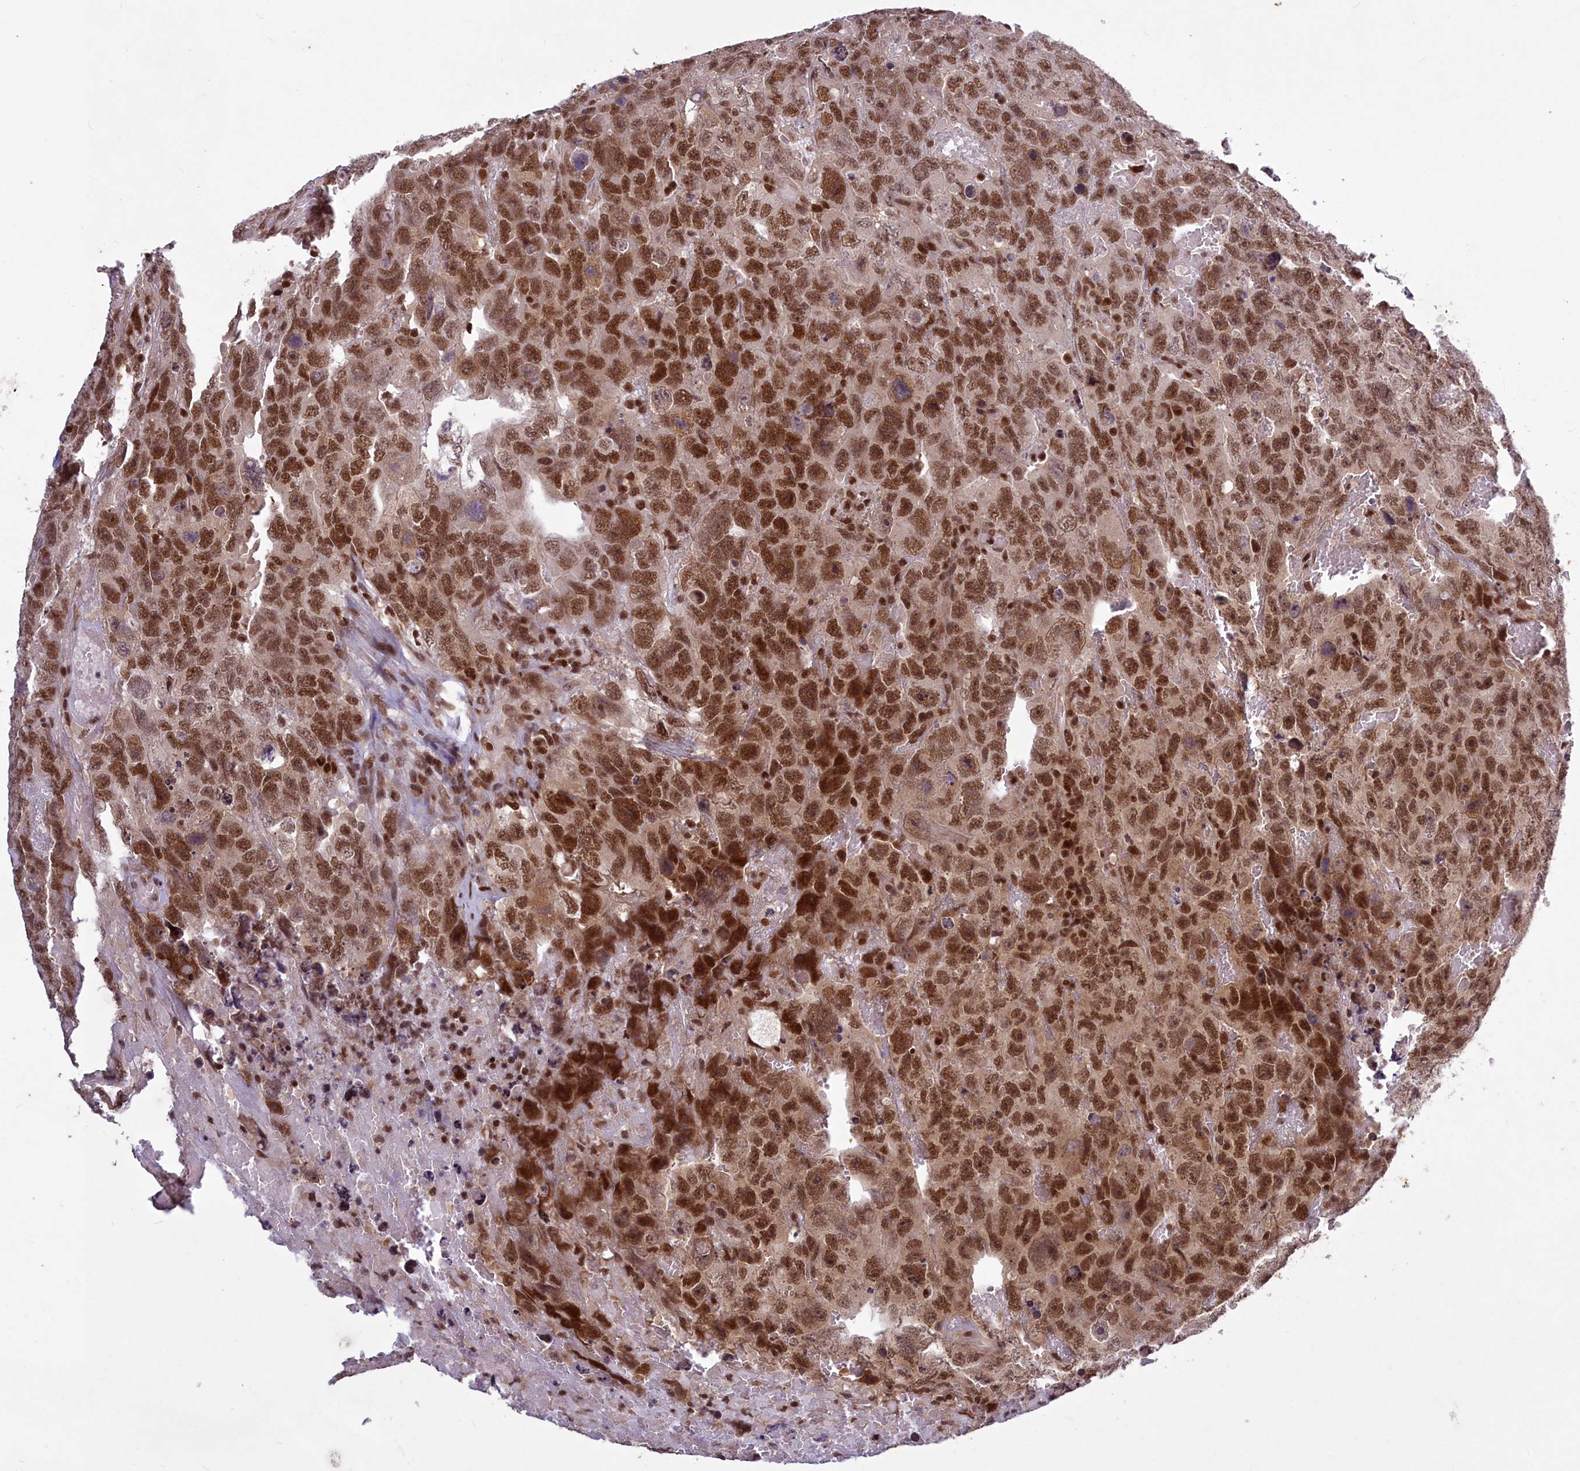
{"staining": {"intensity": "moderate", "quantity": ">75%", "location": "nuclear"}, "tissue": "testis cancer", "cell_type": "Tumor cells", "image_type": "cancer", "snomed": [{"axis": "morphology", "description": "Carcinoma, Embryonal, NOS"}, {"axis": "topography", "description": "Testis"}], "caption": "There is medium levels of moderate nuclear staining in tumor cells of testis cancer (embryonal carcinoma), as demonstrated by immunohistochemical staining (brown color).", "gene": "GMEB1", "patient": {"sex": "male", "age": 45}}